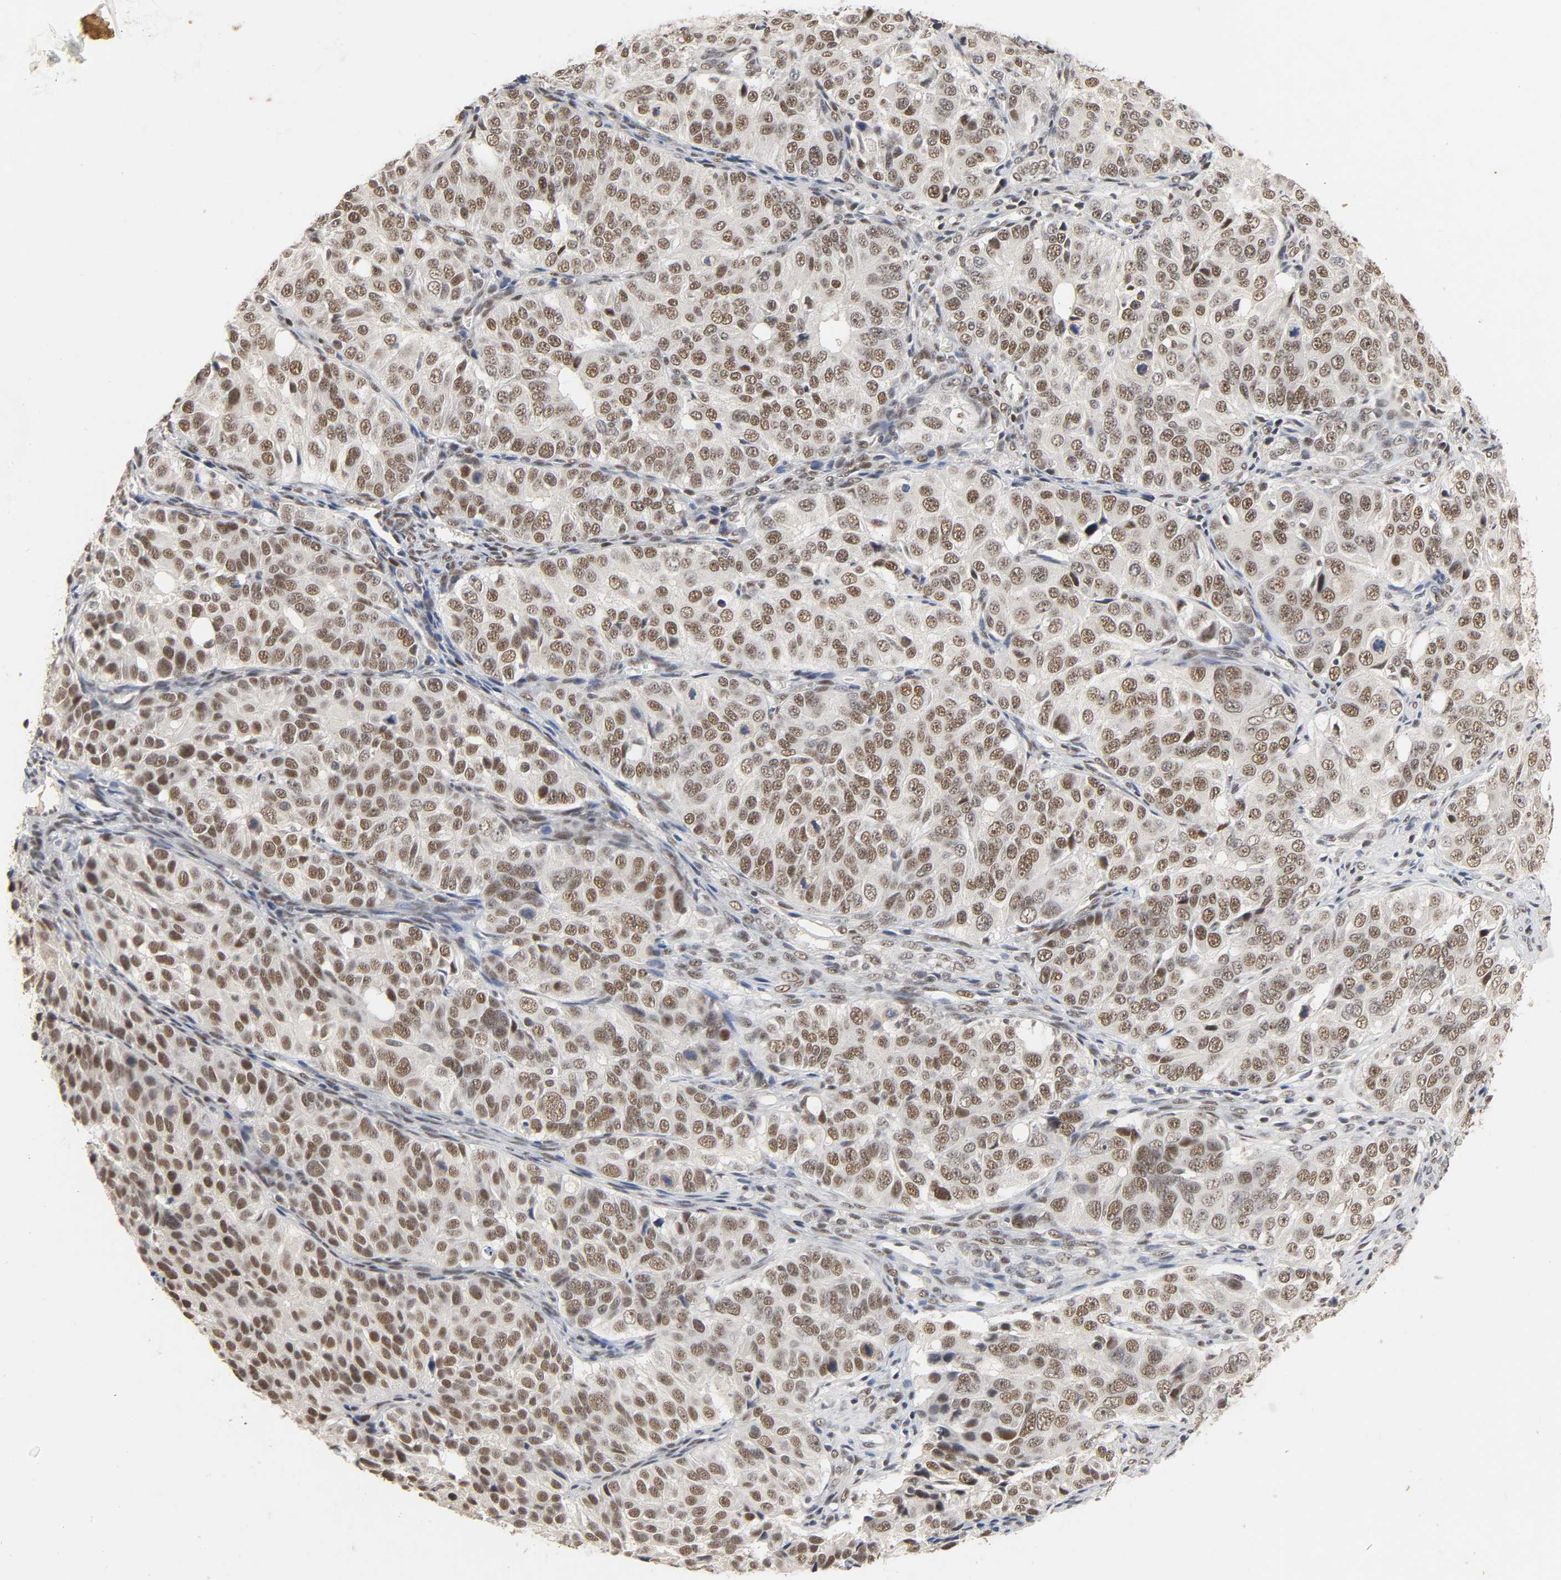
{"staining": {"intensity": "moderate", "quantity": ">75%", "location": "nuclear"}, "tissue": "ovarian cancer", "cell_type": "Tumor cells", "image_type": "cancer", "snomed": [{"axis": "morphology", "description": "Carcinoma, endometroid"}, {"axis": "topography", "description": "Ovary"}], "caption": "There is medium levels of moderate nuclear expression in tumor cells of ovarian cancer (endometroid carcinoma), as demonstrated by immunohistochemical staining (brown color).", "gene": "NCOA6", "patient": {"sex": "female", "age": 51}}